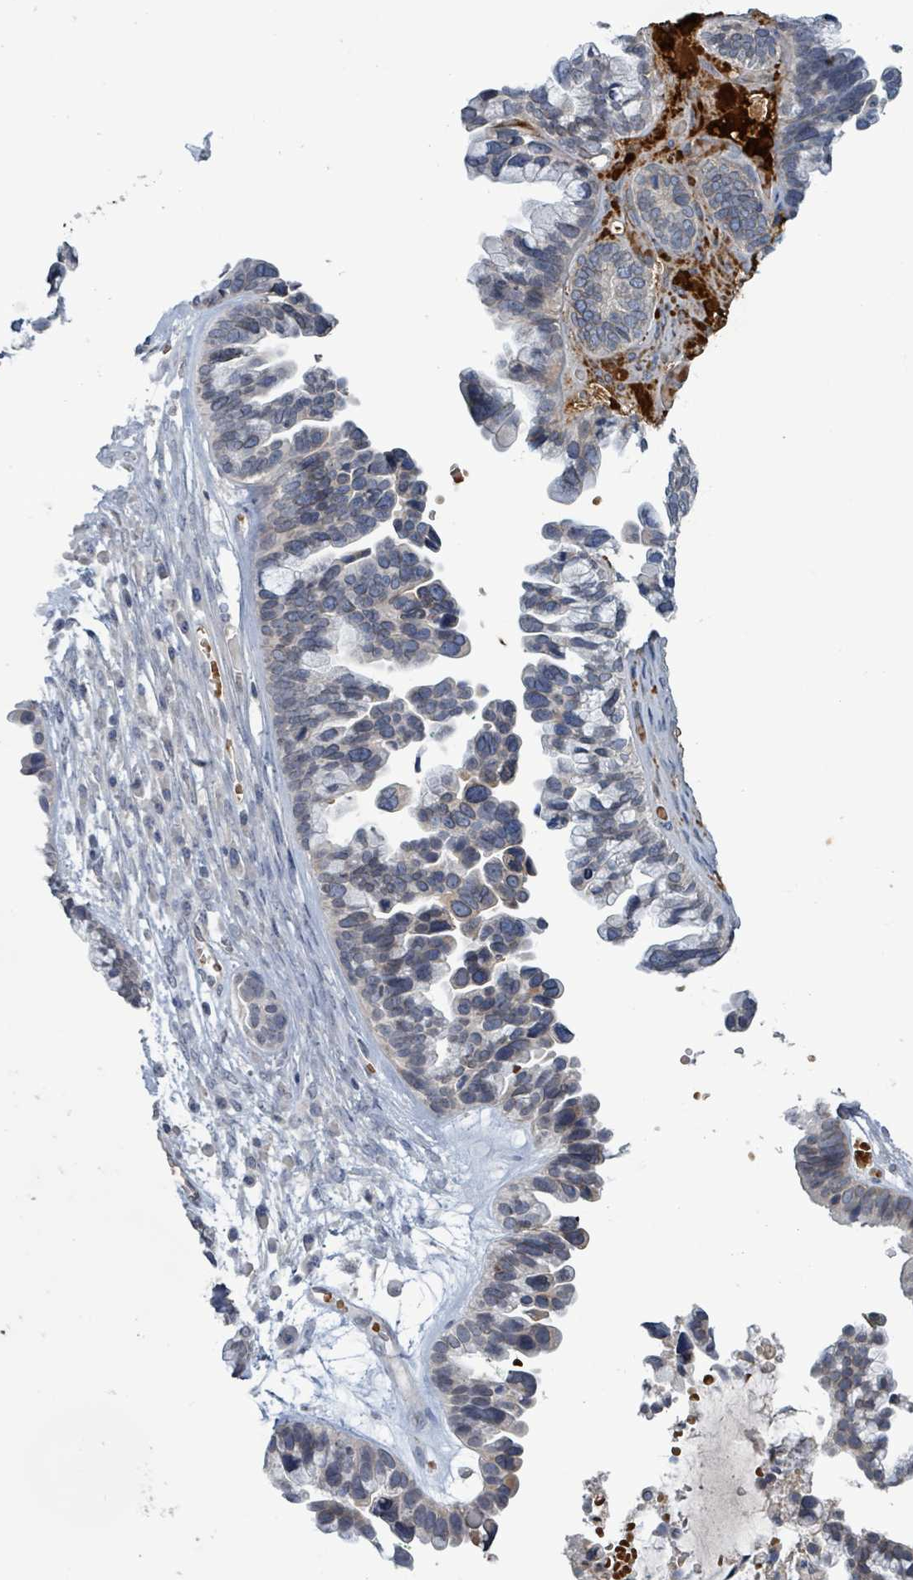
{"staining": {"intensity": "negative", "quantity": "none", "location": "none"}, "tissue": "ovarian cancer", "cell_type": "Tumor cells", "image_type": "cancer", "snomed": [{"axis": "morphology", "description": "Cystadenocarcinoma, serous, NOS"}, {"axis": "topography", "description": "Ovary"}], "caption": "IHC micrograph of neoplastic tissue: human ovarian serous cystadenocarcinoma stained with DAB (3,3'-diaminobenzidine) reveals no significant protein positivity in tumor cells.", "gene": "GRM8", "patient": {"sex": "female", "age": 56}}